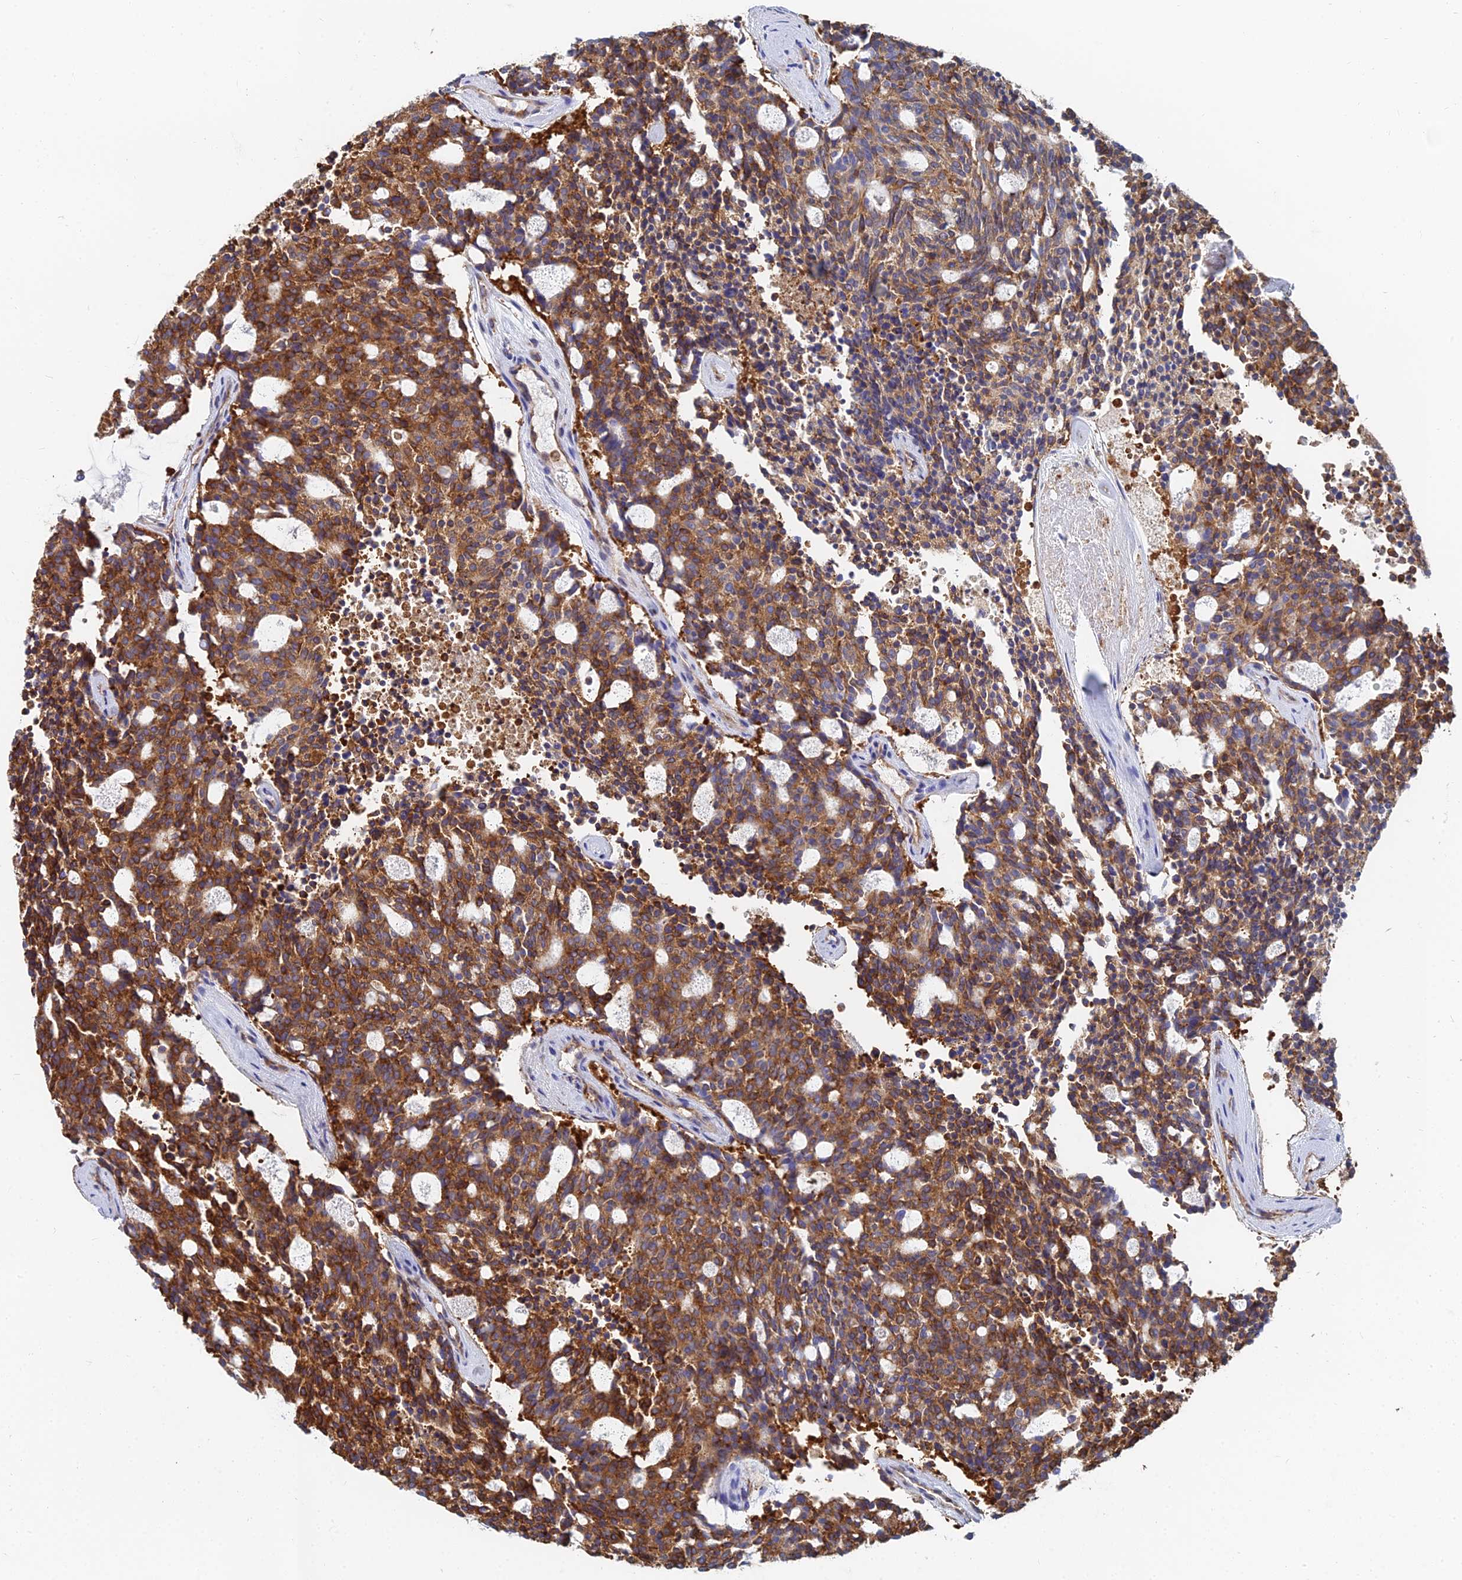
{"staining": {"intensity": "moderate", "quantity": ">75%", "location": "cytoplasmic/membranous"}, "tissue": "carcinoid", "cell_type": "Tumor cells", "image_type": "cancer", "snomed": [{"axis": "morphology", "description": "Carcinoid, malignant, NOS"}, {"axis": "topography", "description": "Pancreas"}], "caption": "A photomicrograph showing moderate cytoplasmic/membranous expression in about >75% of tumor cells in carcinoid (malignant), as visualized by brown immunohistochemical staining.", "gene": "GPR42", "patient": {"sex": "female", "age": 54}}